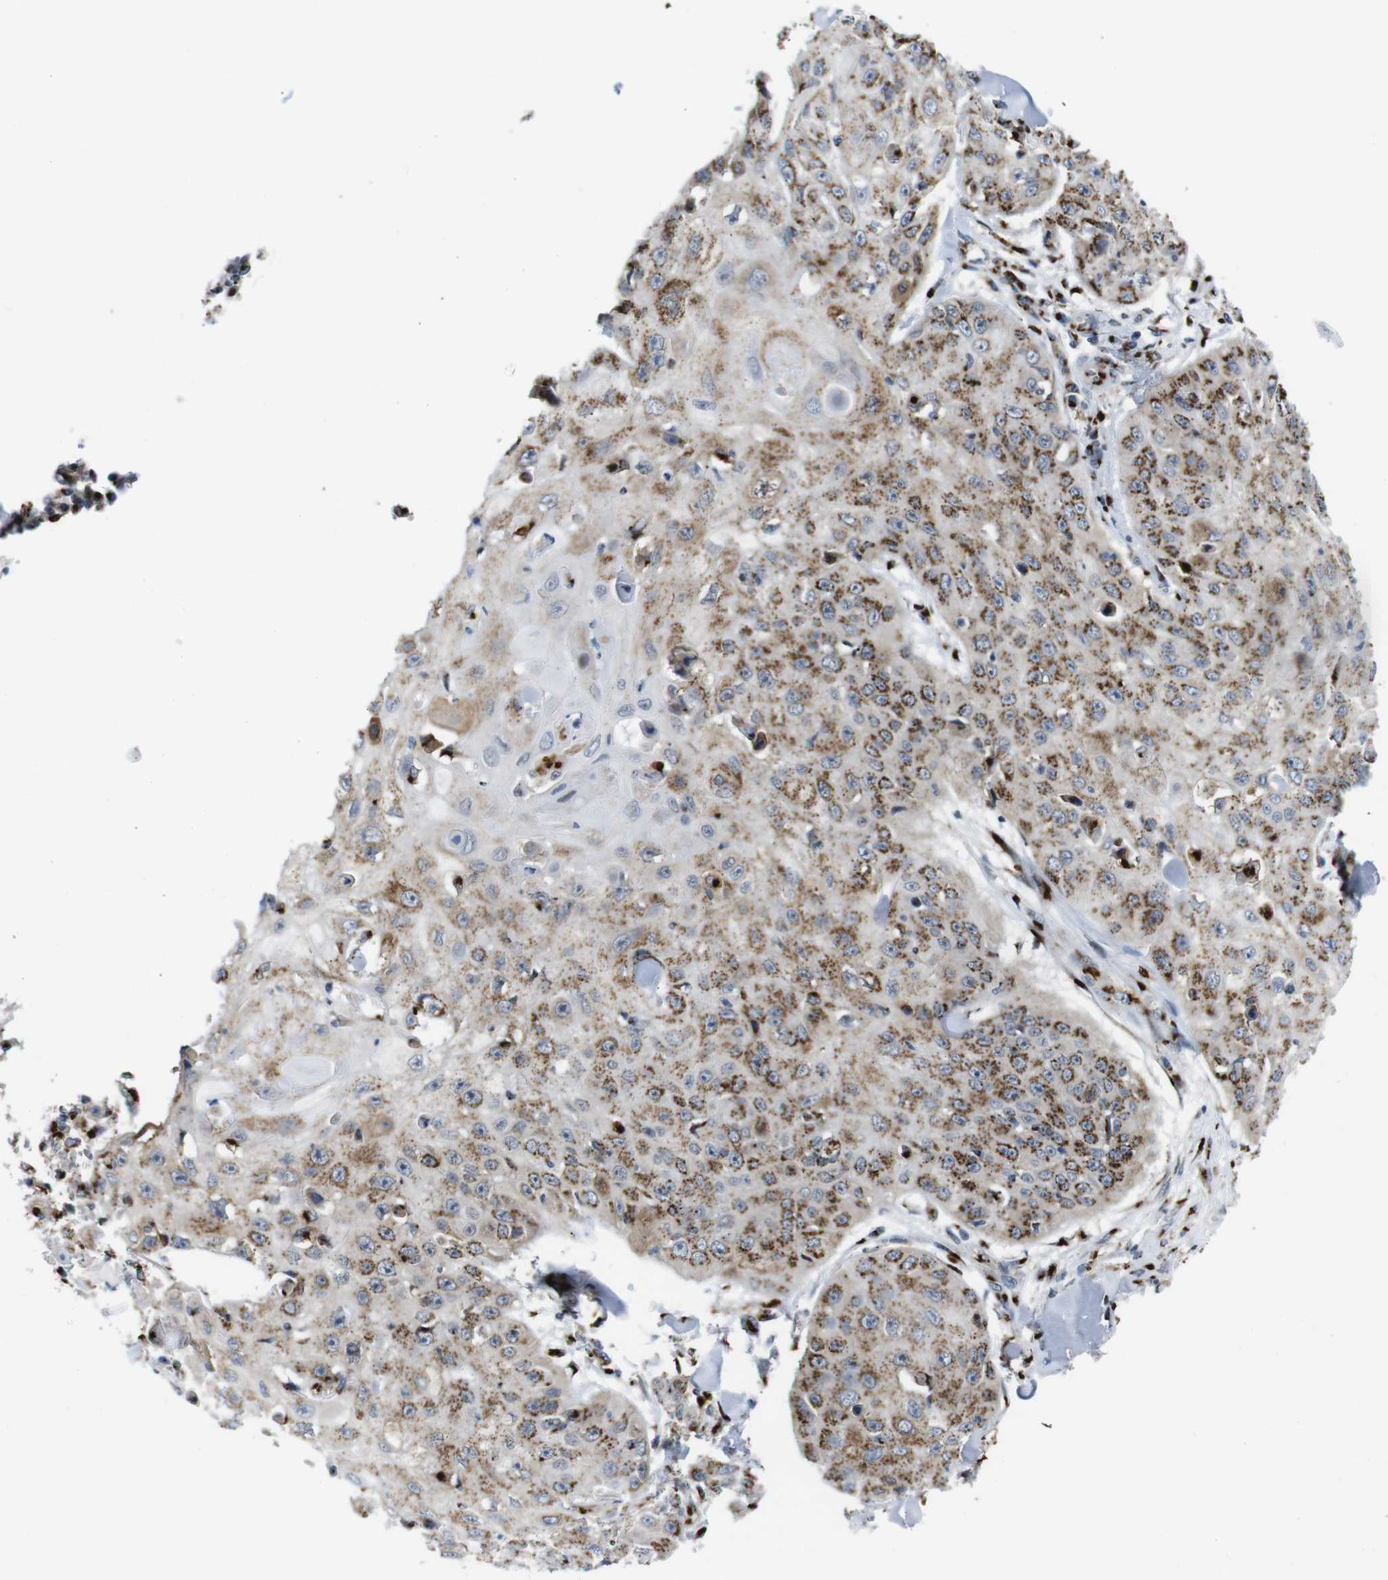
{"staining": {"intensity": "moderate", "quantity": ">75%", "location": "cytoplasmic/membranous"}, "tissue": "skin cancer", "cell_type": "Tumor cells", "image_type": "cancer", "snomed": [{"axis": "morphology", "description": "Squamous cell carcinoma, NOS"}, {"axis": "topography", "description": "Skin"}], "caption": "Skin cancer stained with DAB (3,3'-diaminobenzidine) IHC demonstrates medium levels of moderate cytoplasmic/membranous positivity in about >75% of tumor cells.", "gene": "TGOLN2", "patient": {"sex": "male", "age": 86}}